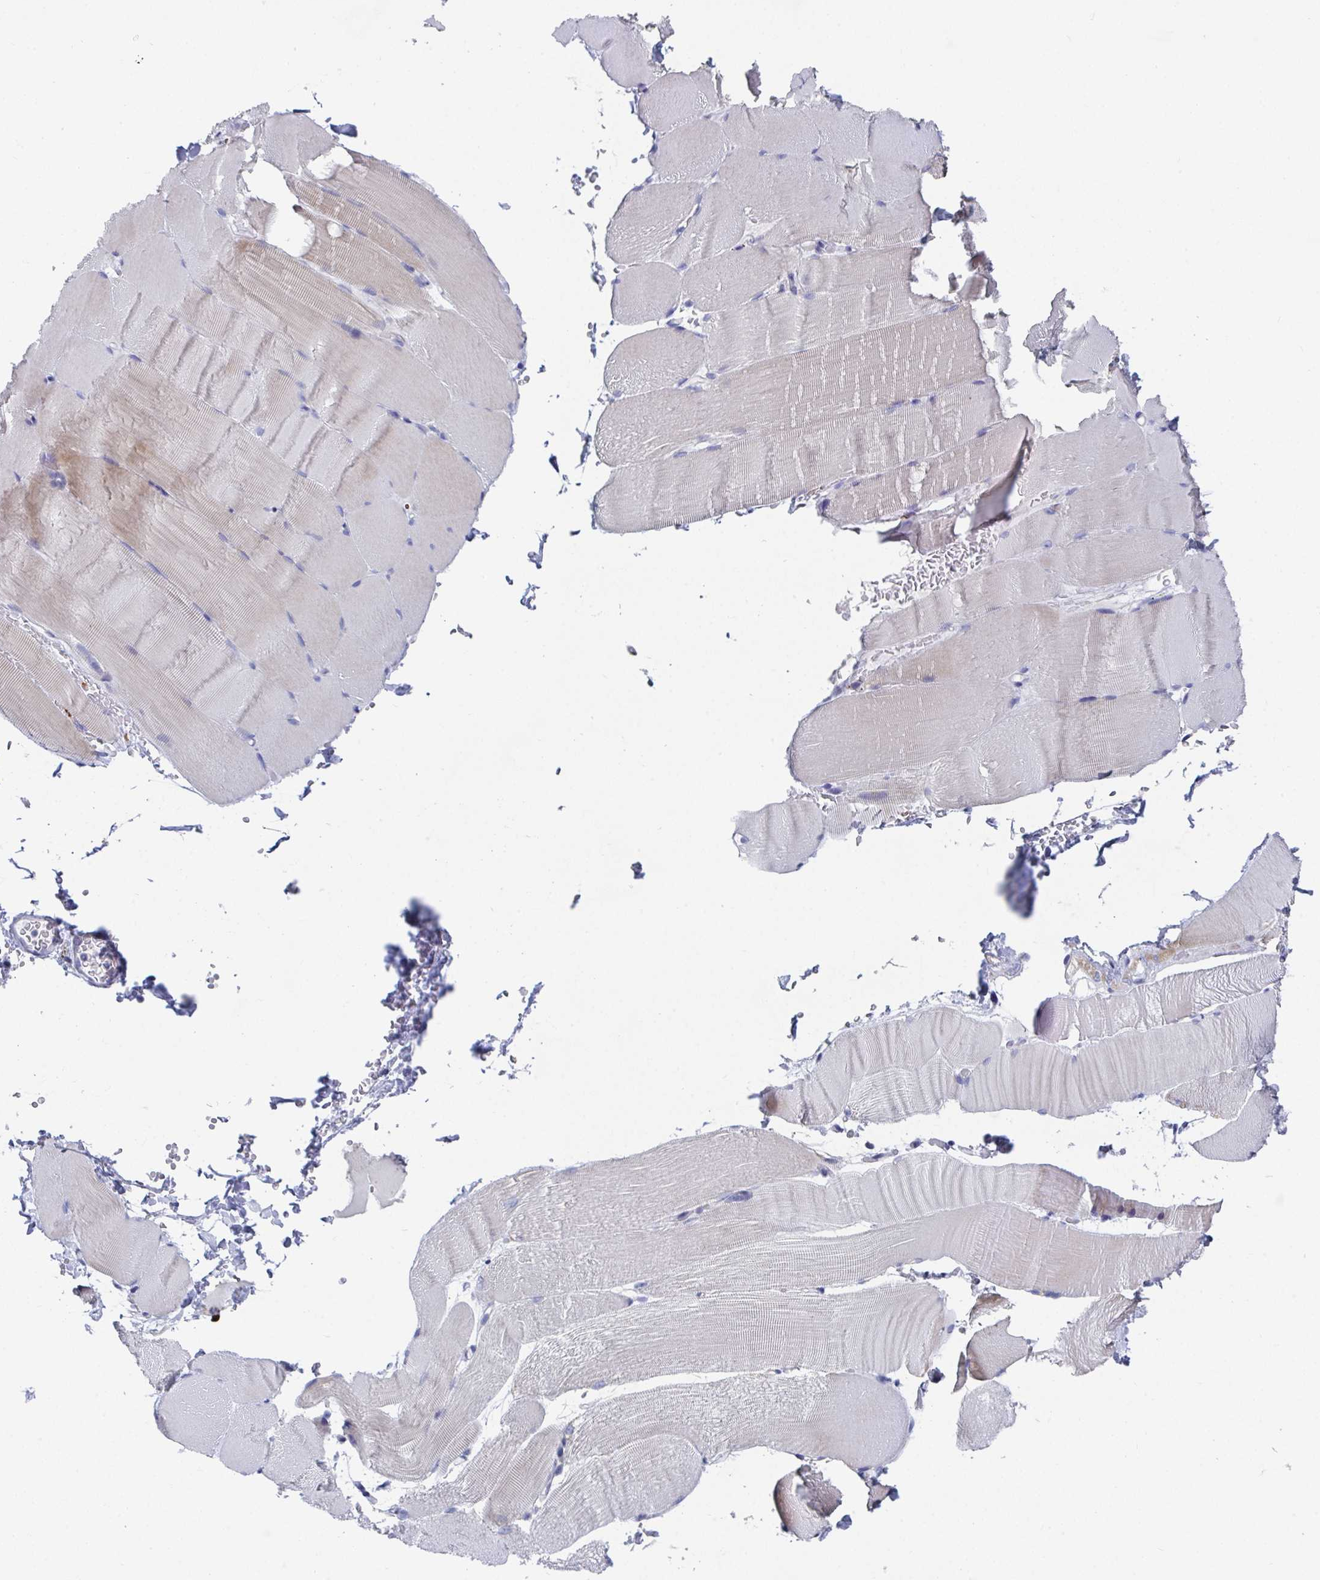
{"staining": {"intensity": "negative", "quantity": "none", "location": "none"}, "tissue": "skeletal muscle", "cell_type": "Myocytes", "image_type": "normal", "snomed": [{"axis": "morphology", "description": "Normal tissue, NOS"}, {"axis": "topography", "description": "Skeletal muscle"}], "caption": "This is an IHC histopathology image of unremarkable human skeletal muscle. There is no staining in myocytes.", "gene": "ATP5F1C", "patient": {"sex": "female", "age": 37}}